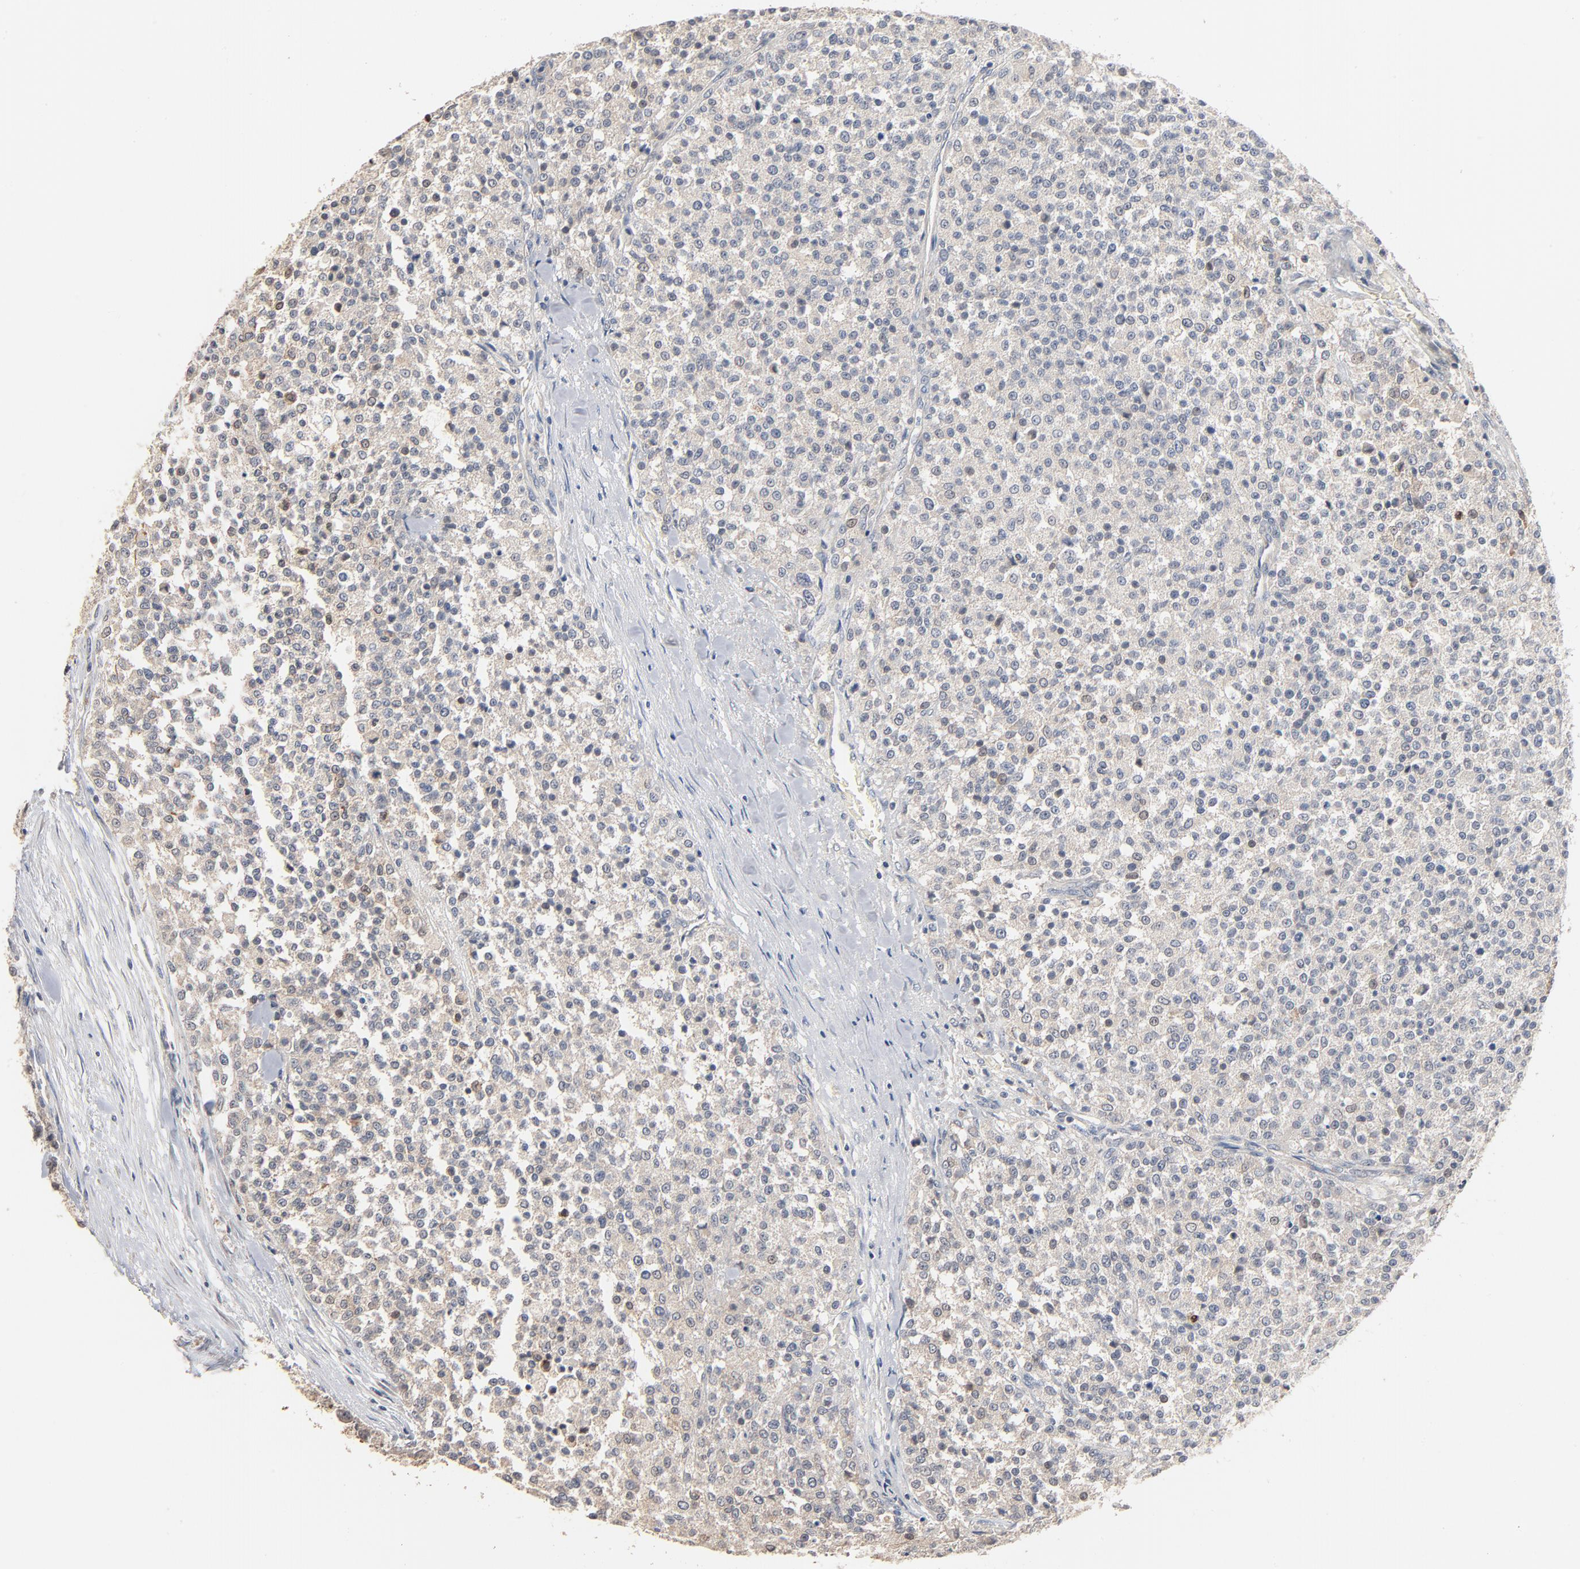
{"staining": {"intensity": "negative", "quantity": "none", "location": "none"}, "tissue": "testis cancer", "cell_type": "Tumor cells", "image_type": "cancer", "snomed": [{"axis": "morphology", "description": "Seminoma, NOS"}, {"axis": "topography", "description": "Testis"}], "caption": "Tumor cells are negative for brown protein staining in seminoma (testis).", "gene": "ZDHHC8", "patient": {"sex": "male", "age": 59}}